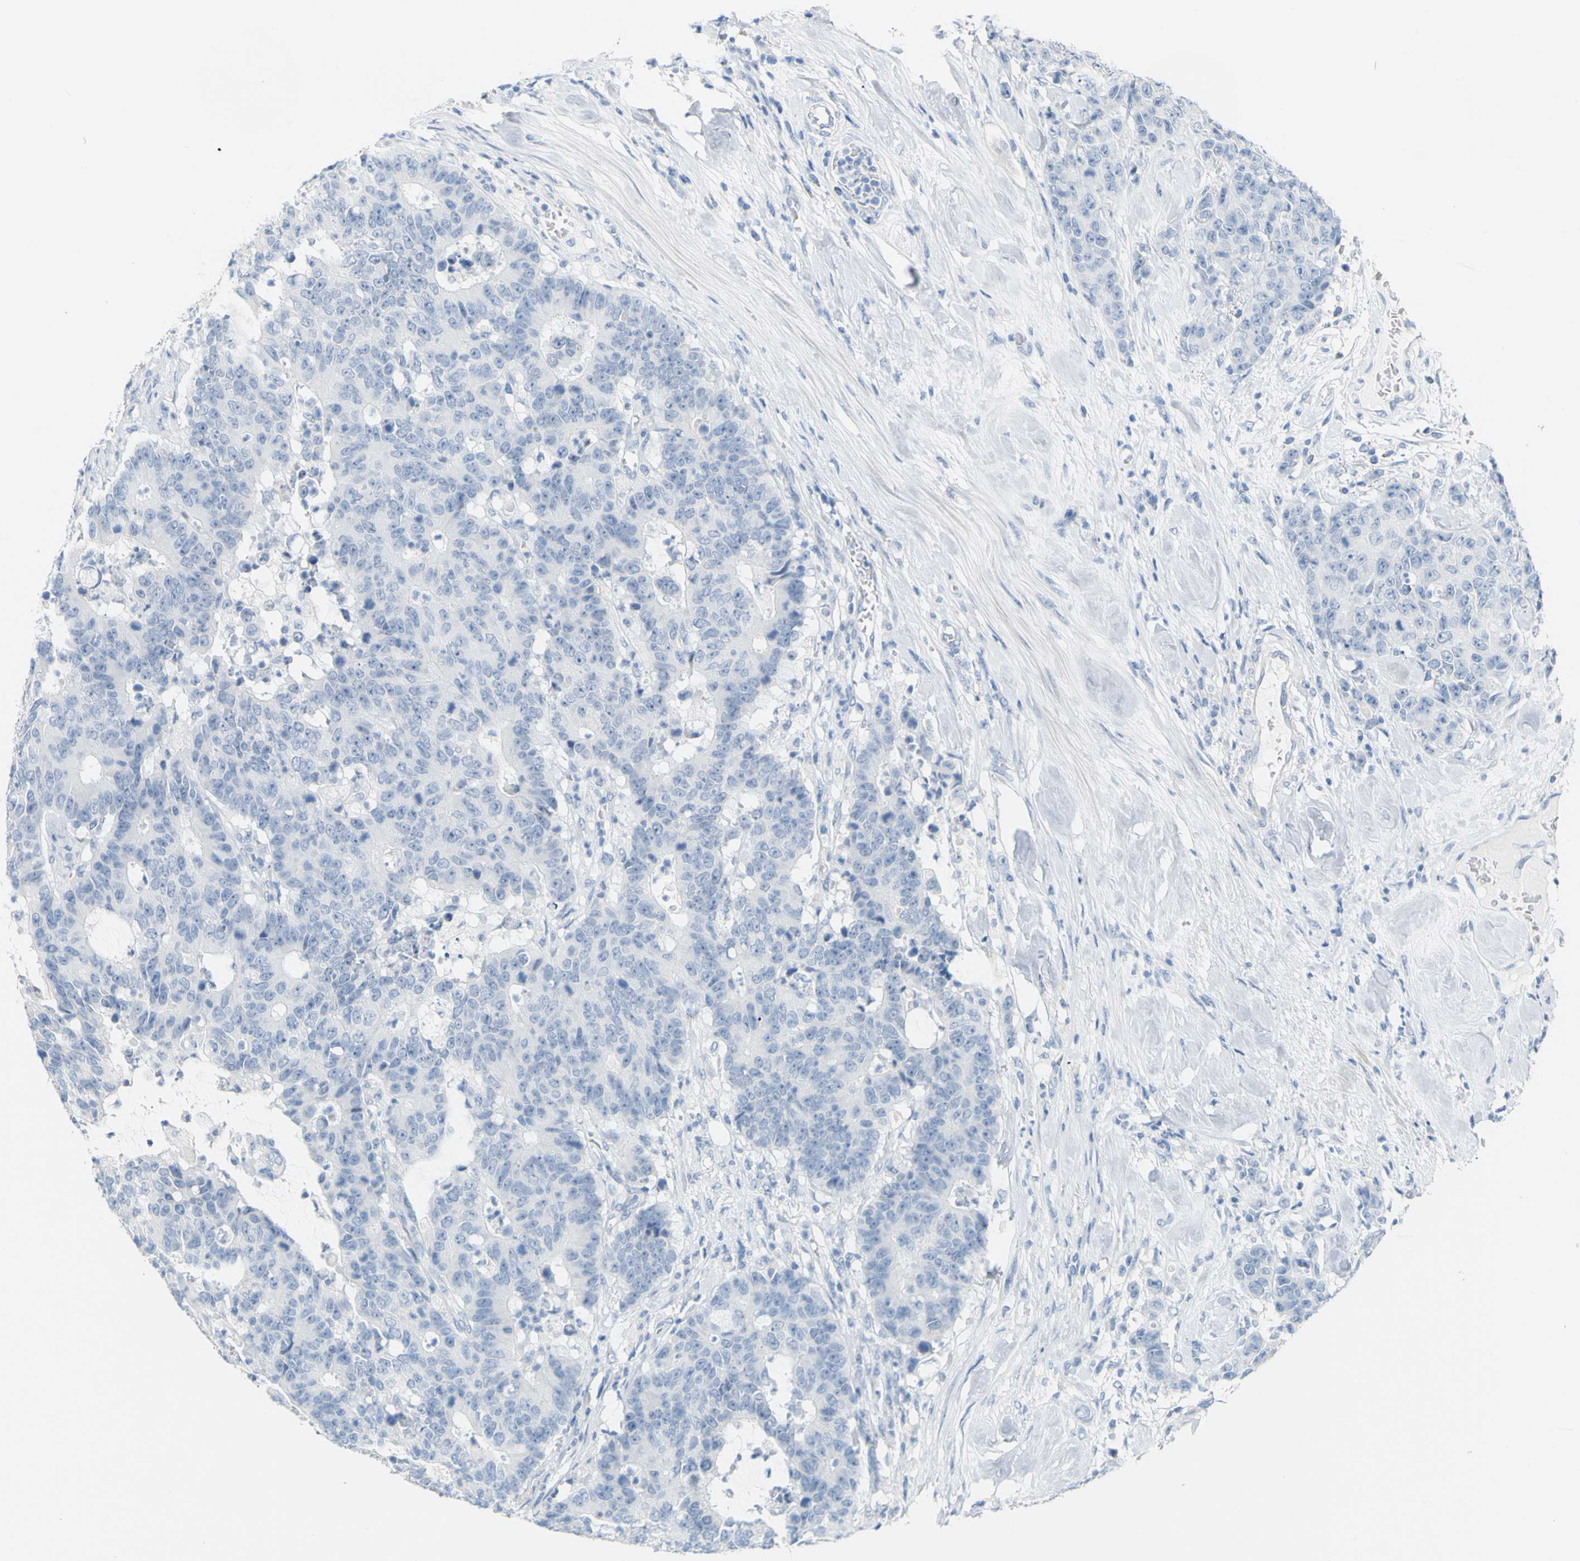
{"staining": {"intensity": "negative", "quantity": "none", "location": "none"}, "tissue": "colorectal cancer", "cell_type": "Tumor cells", "image_type": "cancer", "snomed": [{"axis": "morphology", "description": "Adenocarcinoma, NOS"}, {"axis": "topography", "description": "Colon"}], "caption": "An IHC photomicrograph of colorectal cancer is shown. There is no staining in tumor cells of colorectal cancer.", "gene": "OPN1SW", "patient": {"sex": "female", "age": 86}}